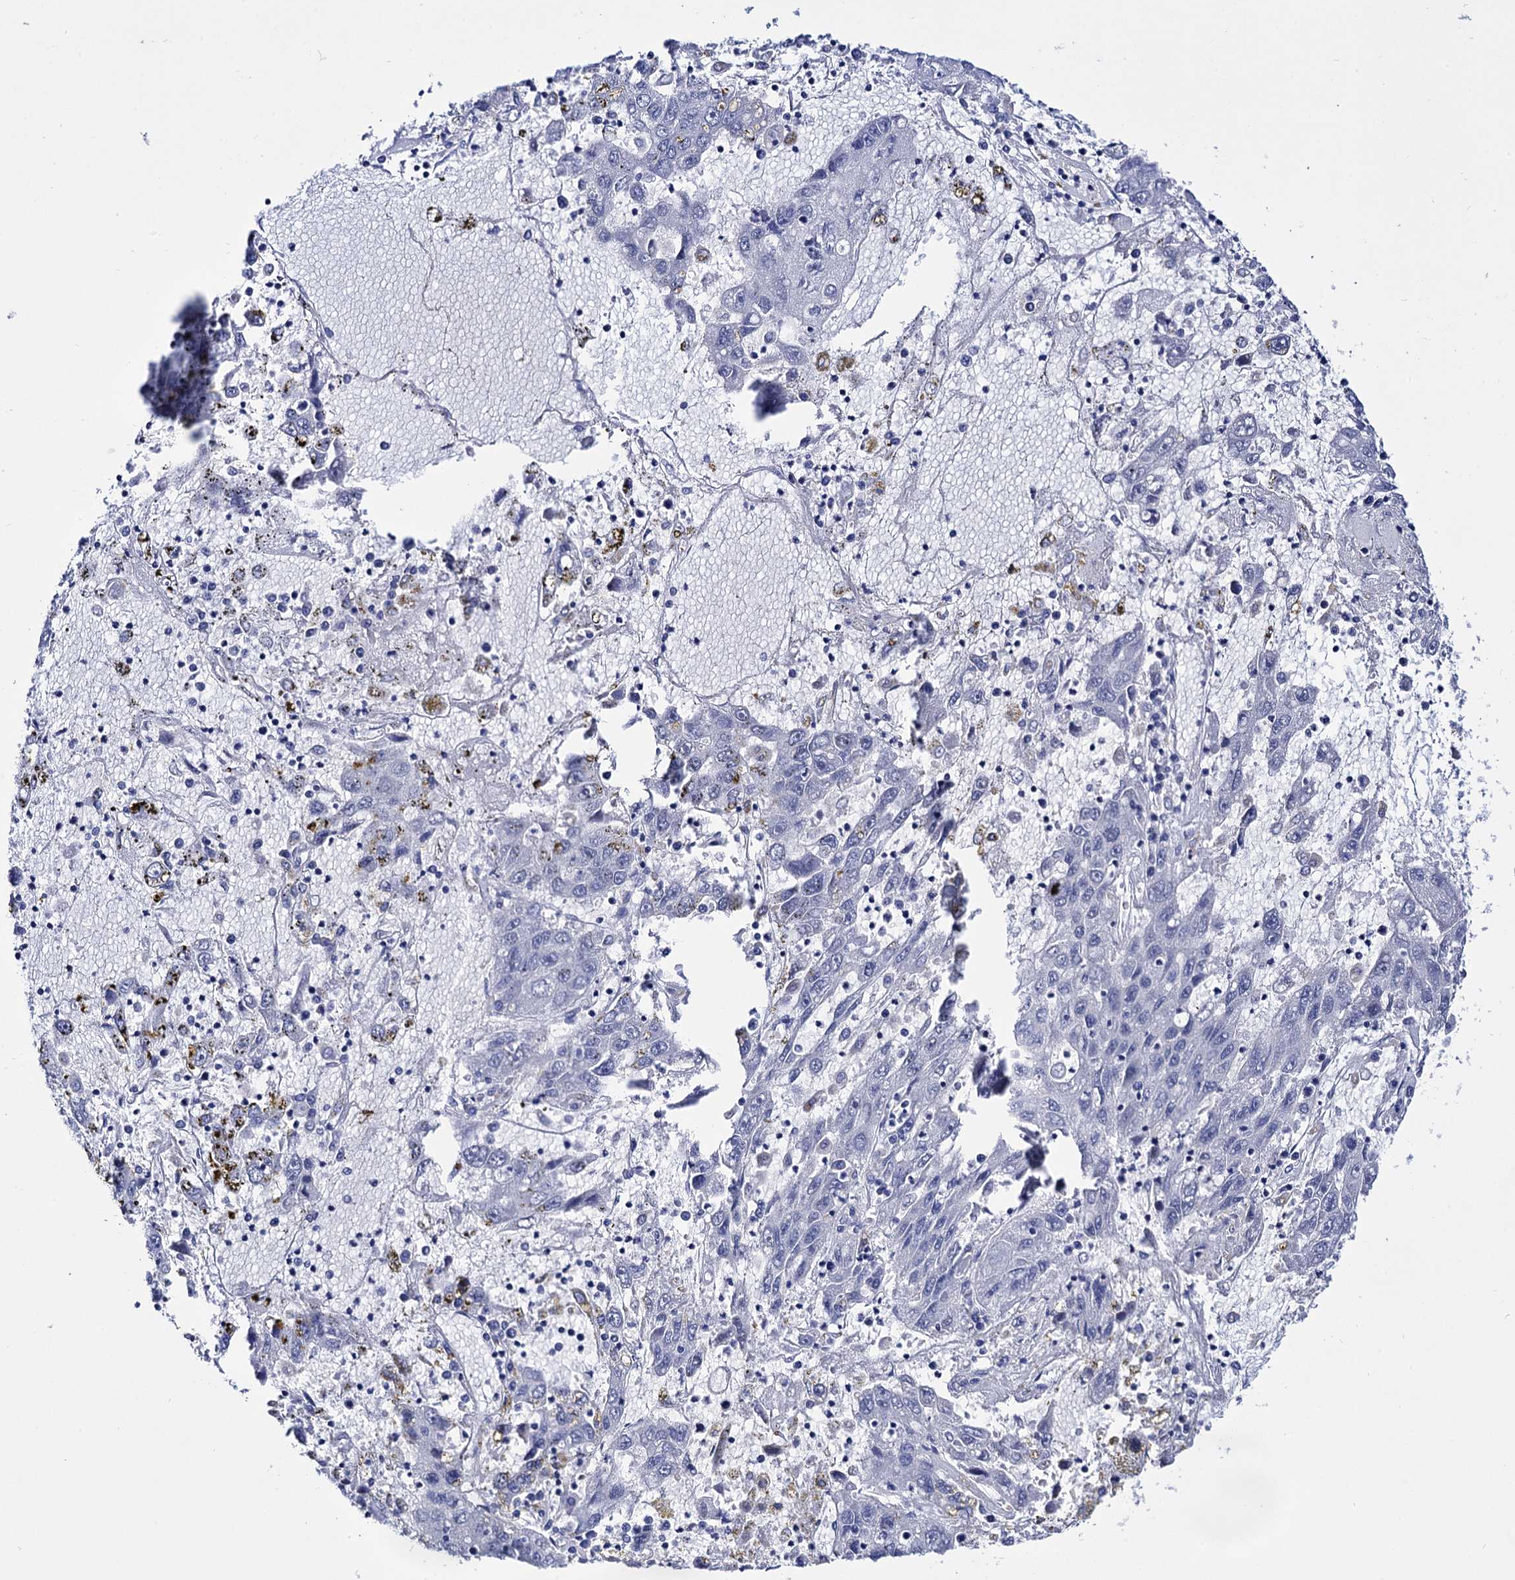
{"staining": {"intensity": "negative", "quantity": "none", "location": "none"}, "tissue": "liver cancer", "cell_type": "Tumor cells", "image_type": "cancer", "snomed": [{"axis": "morphology", "description": "Carcinoma, Hepatocellular, NOS"}, {"axis": "topography", "description": "Liver"}], "caption": "Immunohistochemistry (IHC) photomicrograph of neoplastic tissue: liver cancer stained with DAB (3,3'-diaminobenzidine) demonstrates no significant protein positivity in tumor cells.", "gene": "MICAL2", "patient": {"sex": "male", "age": 49}}